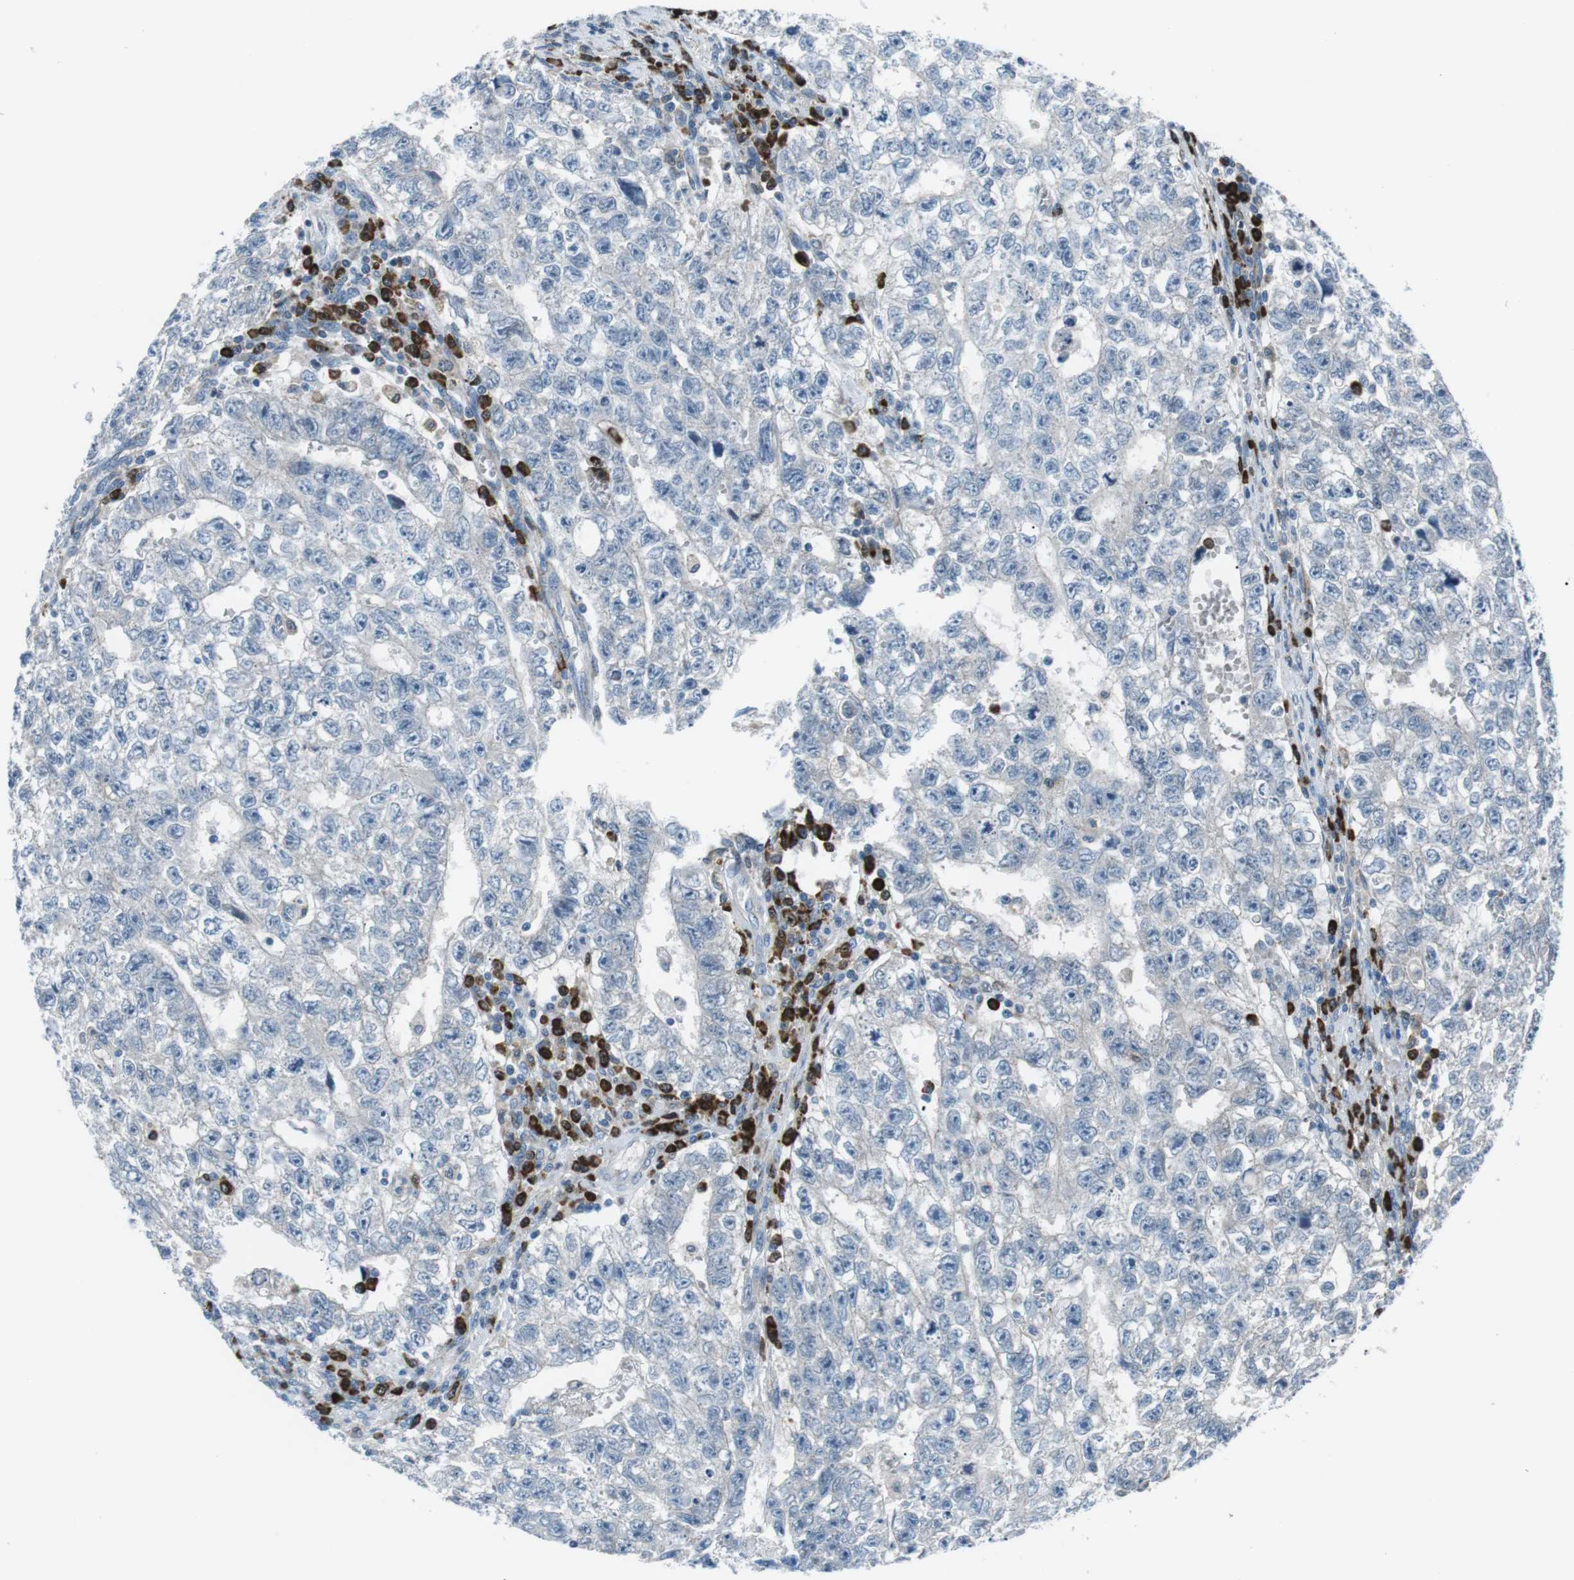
{"staining": {"intensity": "negative", "quantity": "none", "location": "none"}, "tissue": "testis cancer", "cell_type": "Tumor cells", "image_type": "cancer", "snomed": [{"axis": "morphology", "description": "Seminoma, NOS"}, {"axis": "morphology", "description": "Carcinoma, Embryonal, NOS"}, {"axis": "topography", "description": "Testis"}], "caption": "This is an immunohistochemistry (IHC) histopathology image of testis cancer. There is no positivity in tumor cells.", "gene": "BLNK", "patient": {"sex": "male", "age": 38}}